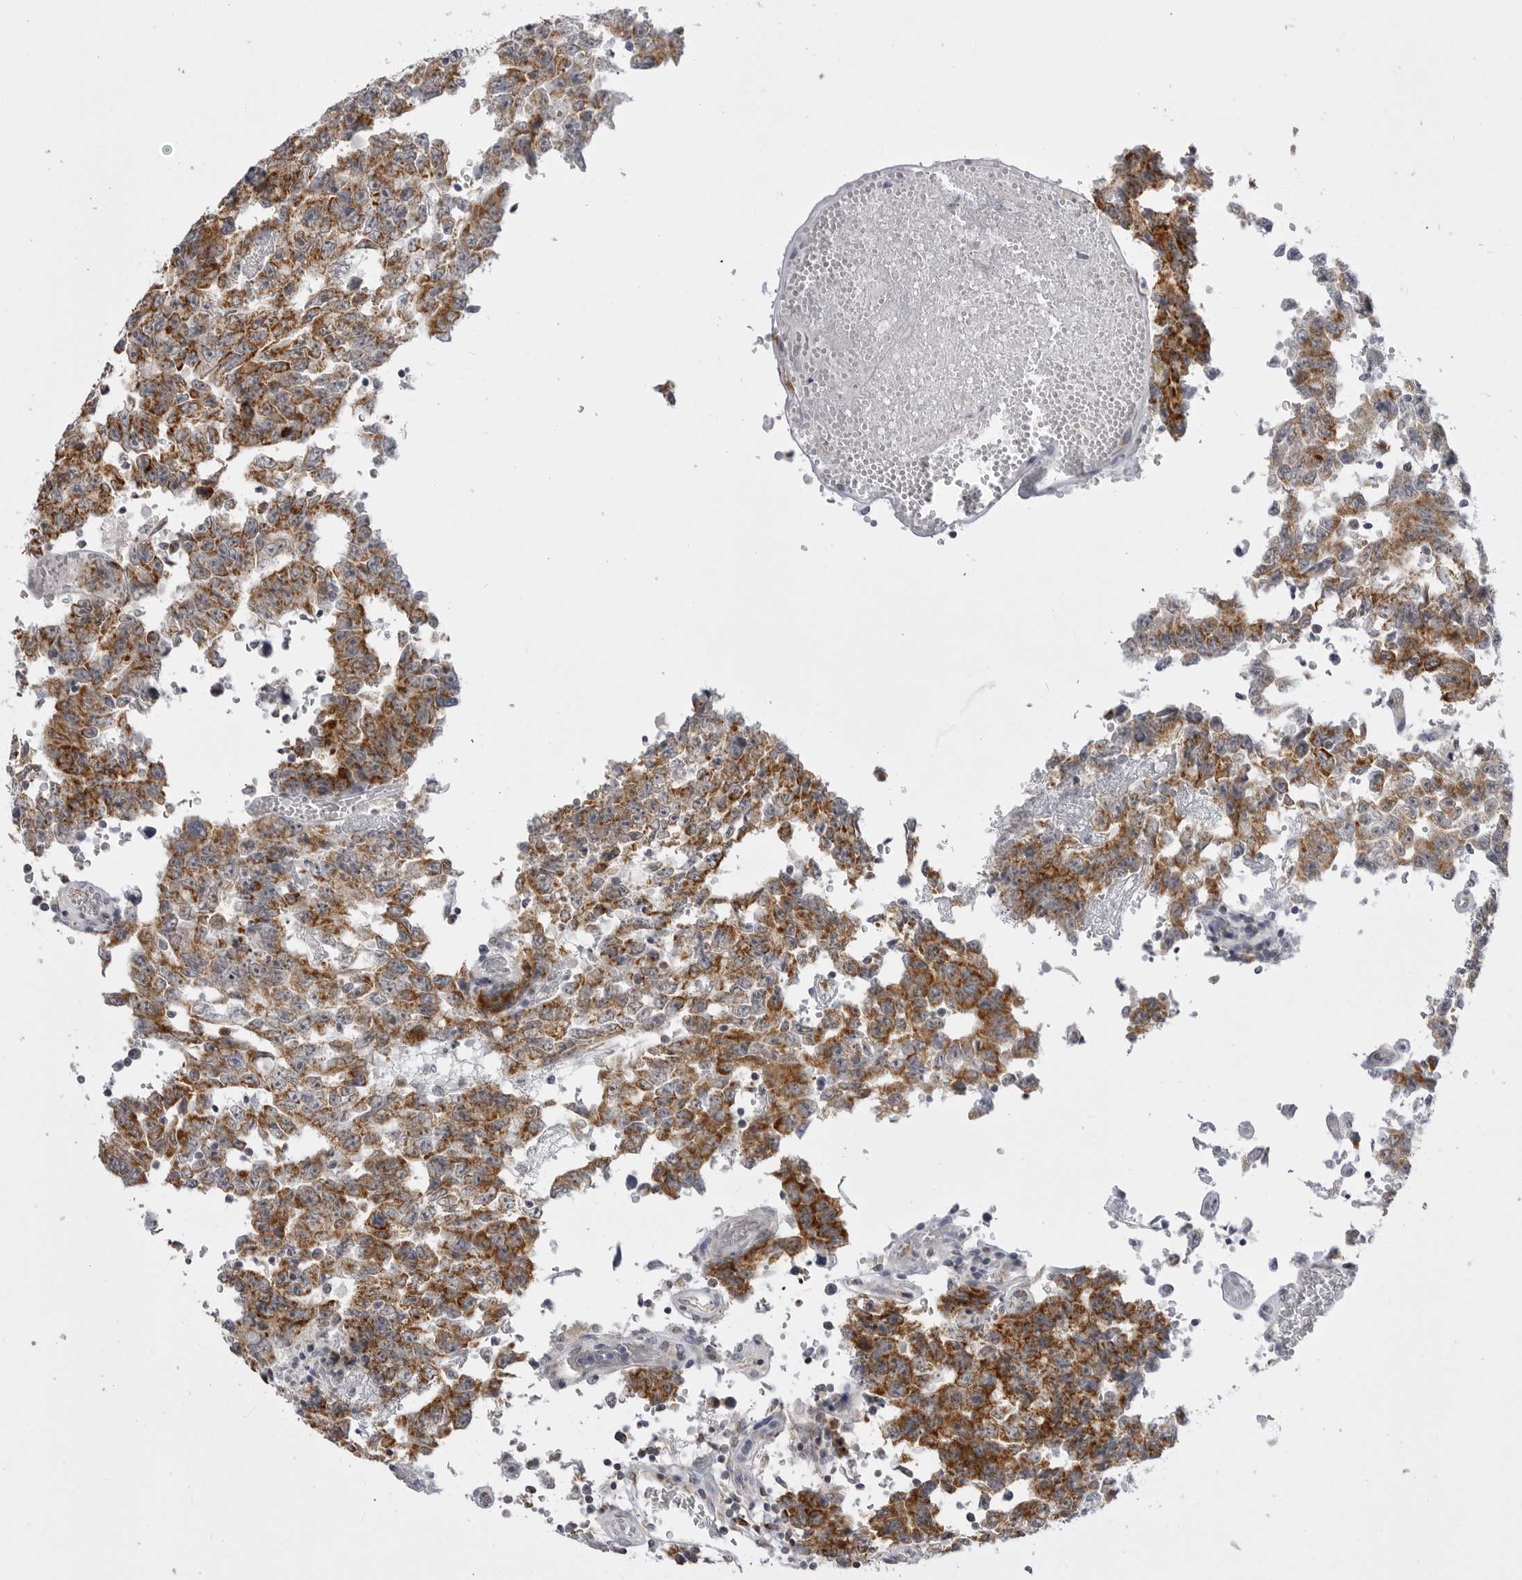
{"staining": {"intensity": "moderate", "quantity": ">75%", "location": "cytoplasmic/membranous"}, "tissue": "testis cancer", "cell_type": "Tumor cells", "image_type": "cancer", "snomed": [{"axis": "morphology", "description": "Carcinoma, Embryonal, NOS"}, {"axis": "topography", "description": "Testis"}], "caption": "Protein staining of embryonal carcinoma (testis) tissue reveals moderate cytoplasmic/membranous expression in approximately >75% of tumor cells.", "gene": "TUFM", "patient": {"sex": "male", "age": 26}}